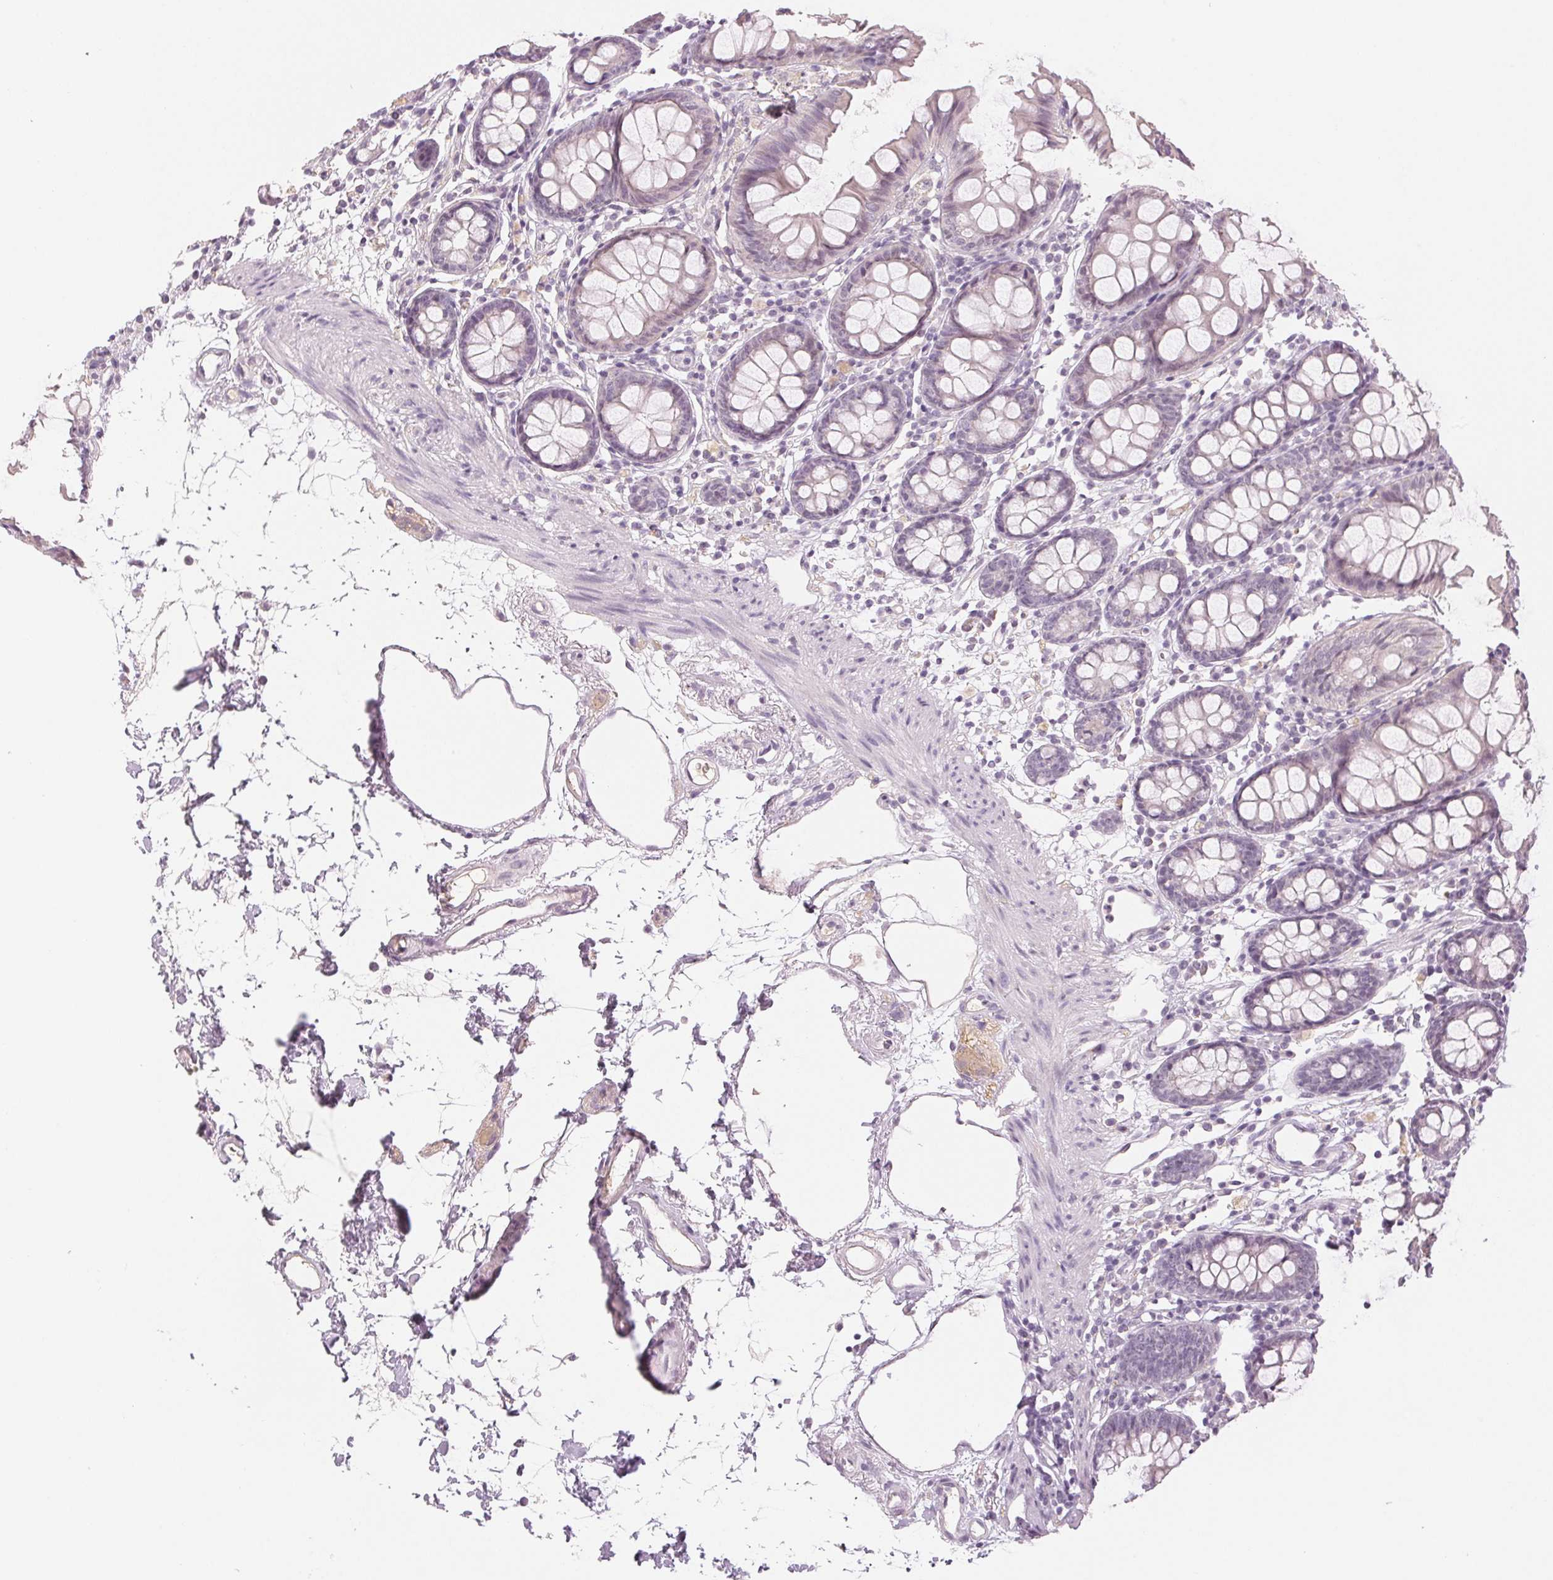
{"staining": {"intensity": "negative", "quantity": "none", "location": "none"}, "tissue": "colon", "cell_type": "Endothelial cells", "image_type": "normal", "snomed": [{"axis": "morphology", "description": "Normal tissue, NOS"}, {"axis": "topography", "description": "Colon"}], "caption": "Immunohistochemical staining of unremarkable colon displays no significant expression in endothelial cells. (DAB (3,3'-diaminobenzidine) immunohistochemistry, high magnification).", "gene": "MAP1LC3A", "patient": {"sex": "female", "age": 84}}